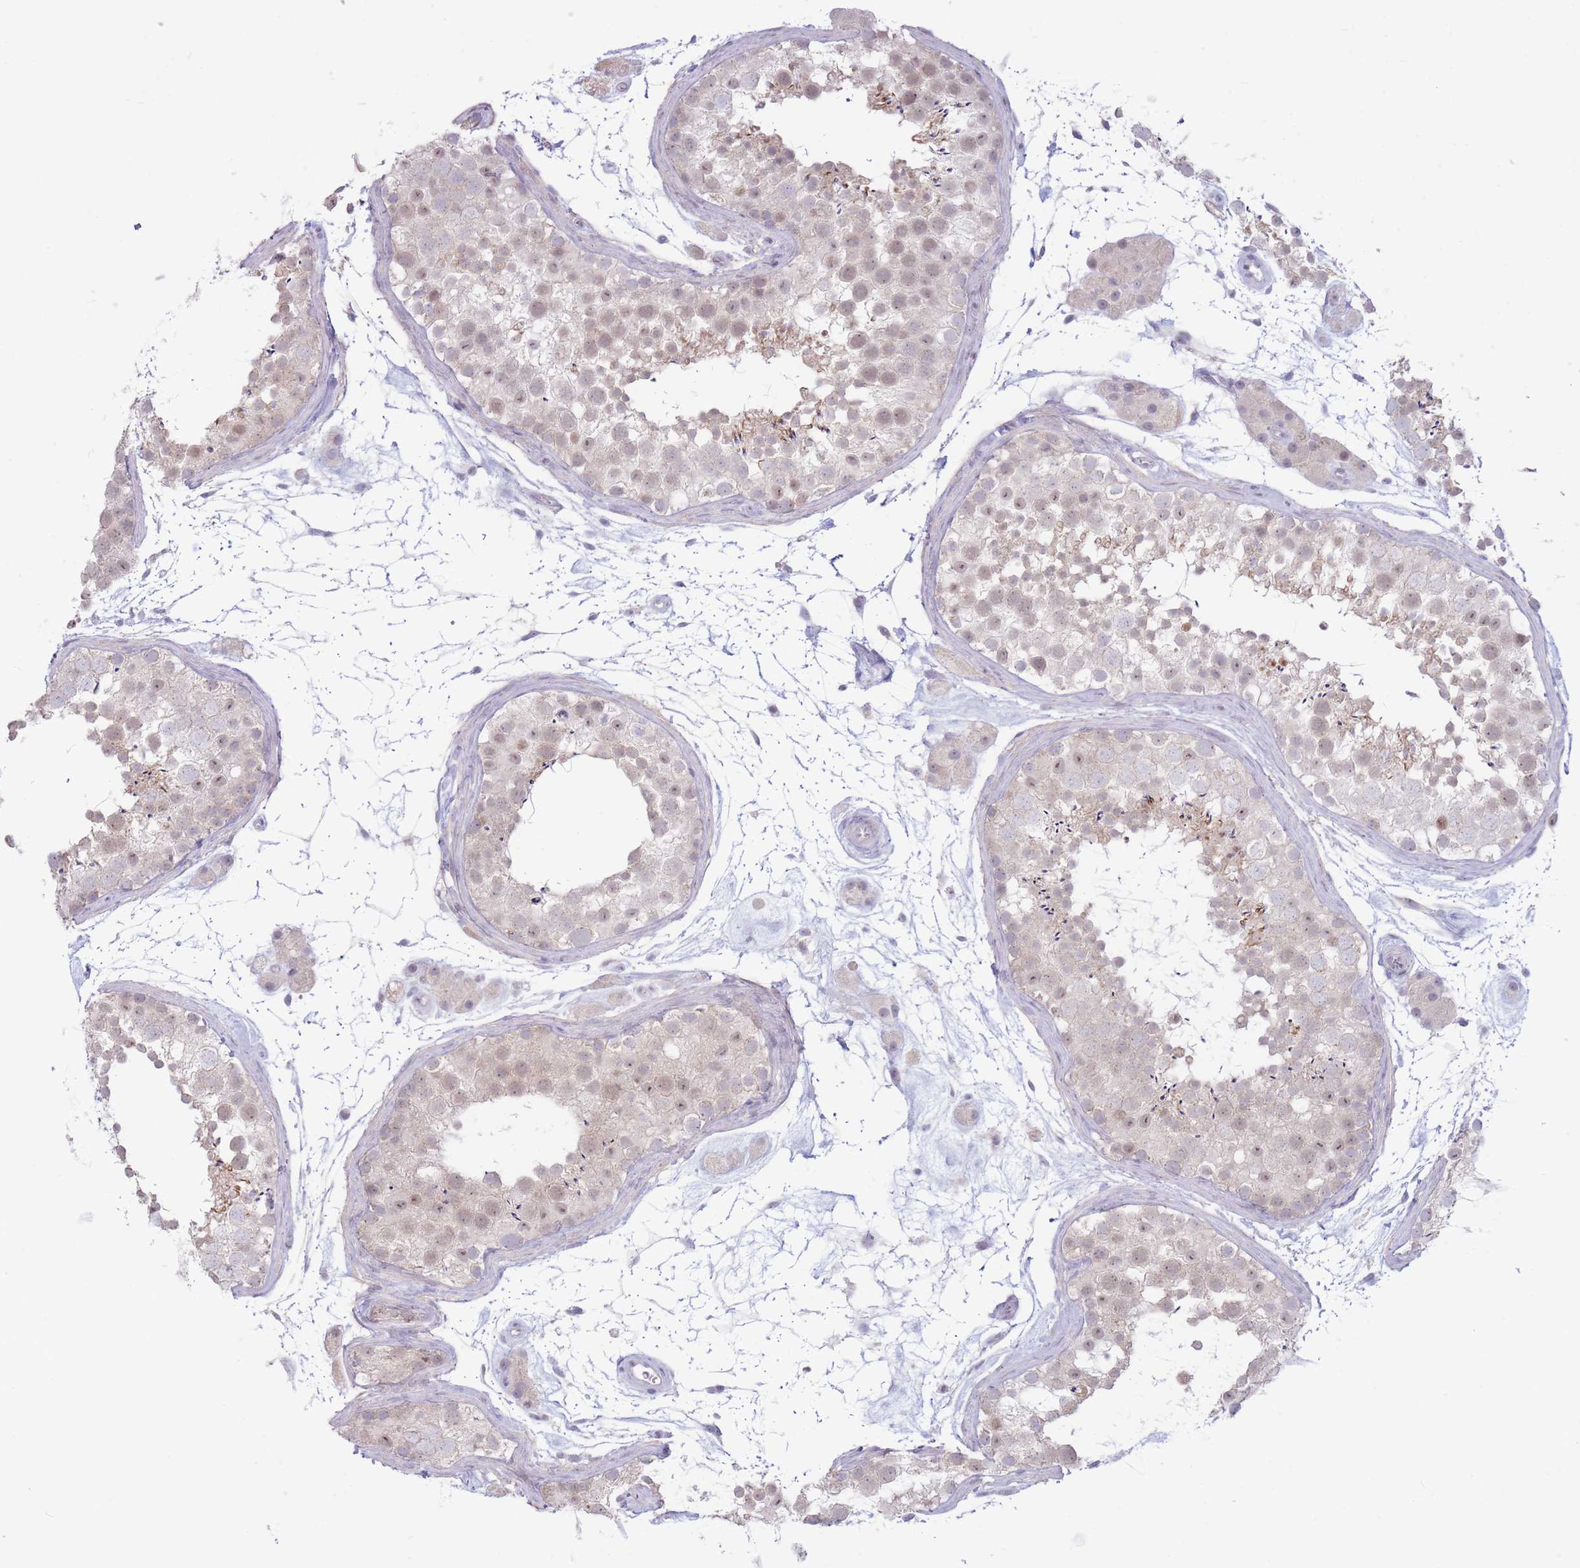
{"staining": {"intensity": "weak", "quantity": "25%-75%", "location": "nuclear"}, "tissue": "testis", "cell_type": "Cells in seminiferous ducts", "image_type": "normal", "snomed": [{"axis": "morphology", "description": "Normal tissue, NOS"}, {"axis": "topography", "description": "Testis"}], "caption": "Protein positivity by IHC displays weak nuclear staining in about 25%-75% of cells in seminiferous ducts in normal testis.", "gene": "FBXO46", "patient": {"sex": "male", "age": 41}}